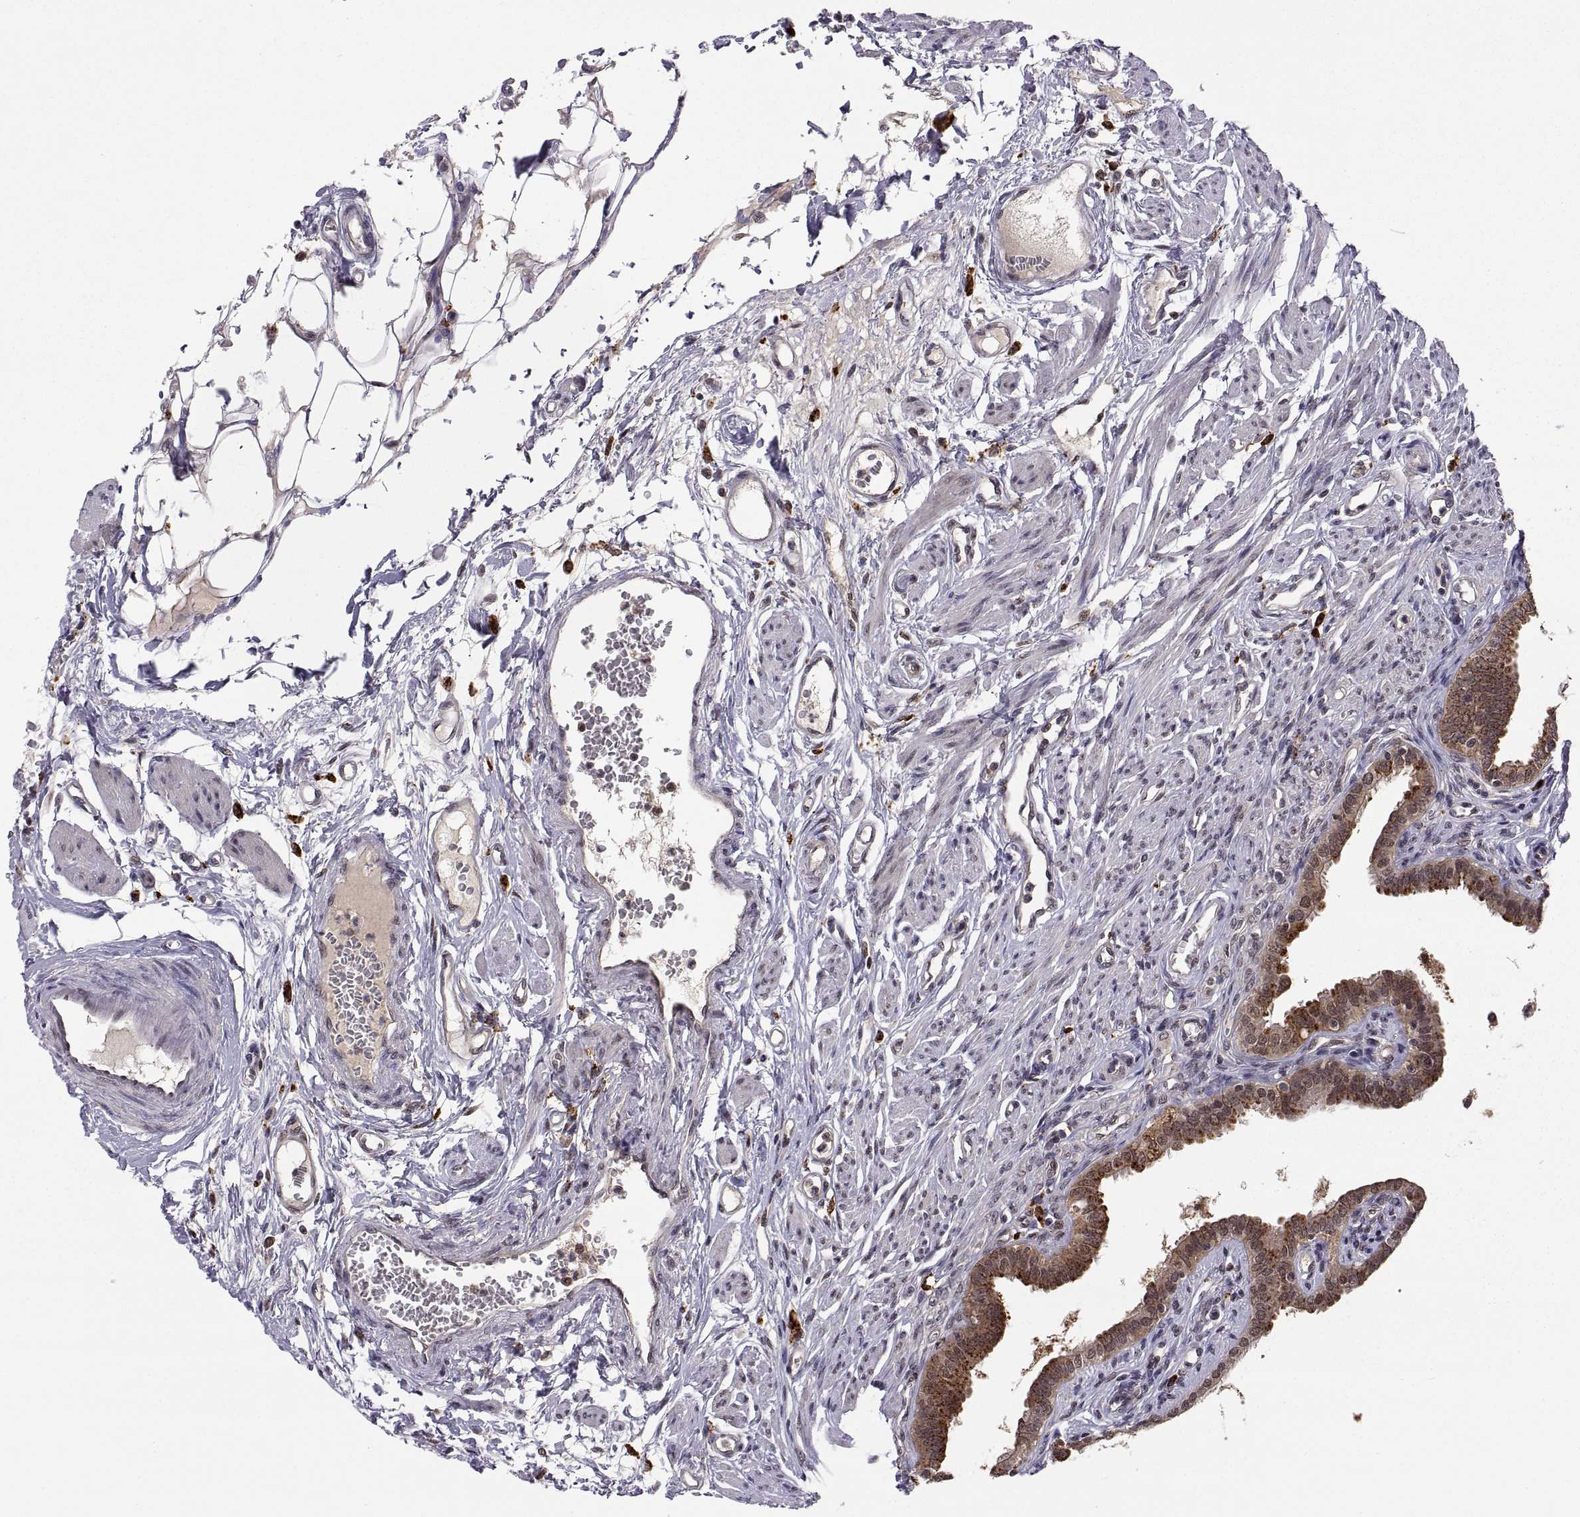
{"staining": {"intensity": "strong", "quantity": ">75%", "location": "cytoplasmic/membranous"}, "tissue": "fallopian tube", "cell_type": "Glandular cells", "image_type": "normal", "snomed": [{"axis": "morphology", "description": "Normal tissue, NOS"}, {"axis": "morphology", "description": "Carcinoma, endometroid"}, {"axis": "topography", "description": "Fallopian tube"}, {"axis": "topography", "description": "Ovary"}], "caption": "An immunohistochemistry image of unremarkable tissue is shown. Protein staining in brown highlights strong cytoplasmic/membranous positivity in fallopian tube within glandular cells. Using DAB (3,3'-diaminobenzidine) (brown) and hematoxylin (blue) stains, captured at high magnification using brightfield microscopy.", "gene": "PSMC2", "patient": {"sex": "female", "age": 42}}